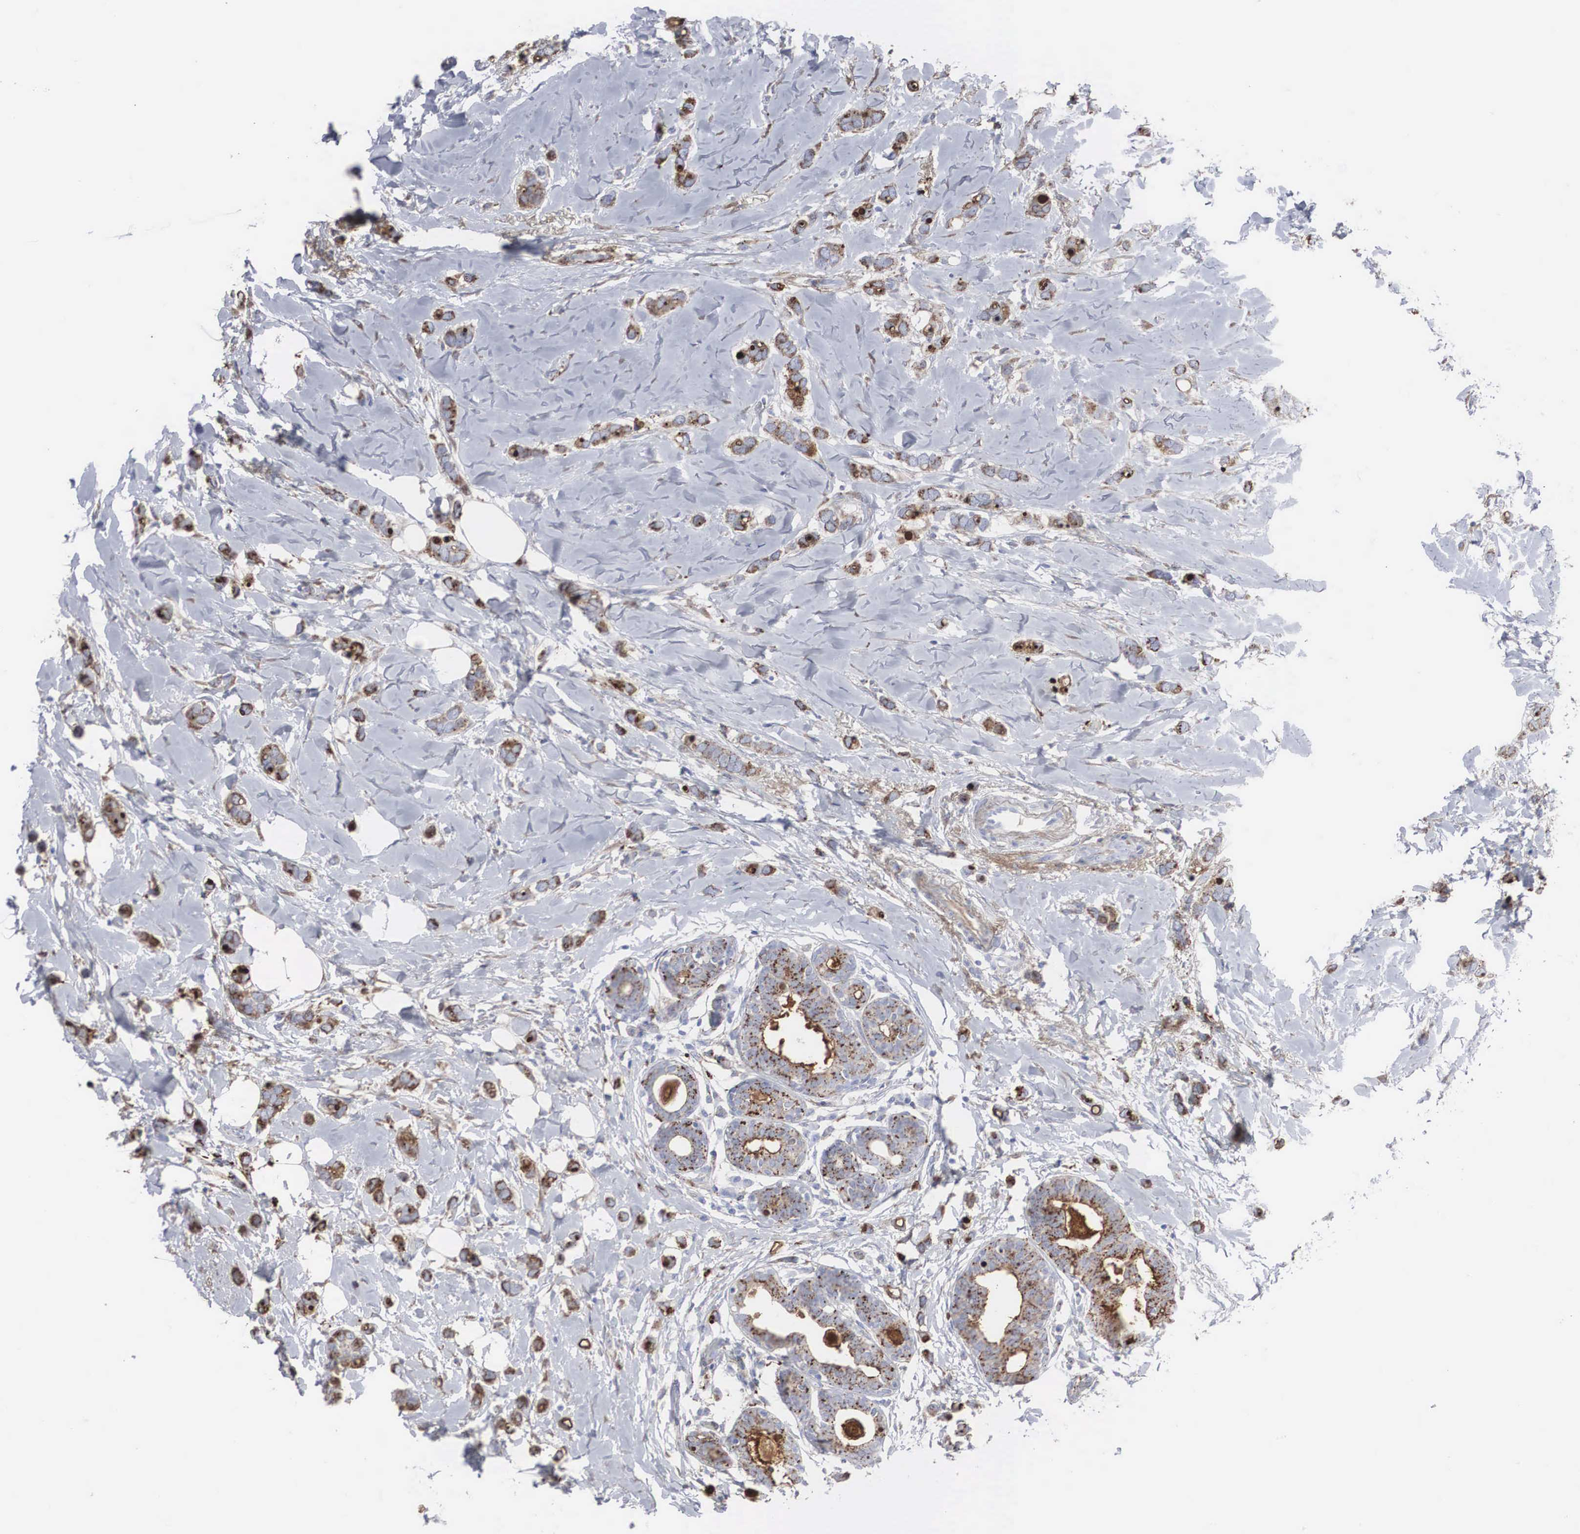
{"staining": {"intensity": "strong", "quantity": ">75%", "location": "cytoplasmic/membranous"}, "tissue": "breast cancer", "cell_type": "Tumor cells", "image_type": "cancer", "snomed": [{"axis": "morphology", "description": "Duct carcinoma"}, {"axis": "topography", "description": "Breast"}], "caption": "A micrograph of breast infiltrating ductal carcinoma stained for a protein reveals strong cytoplasmic/membranous brown staining in tumor cells.", "gene": "LGALS3BP", "patient": {"sex": "female", "age": 72}}